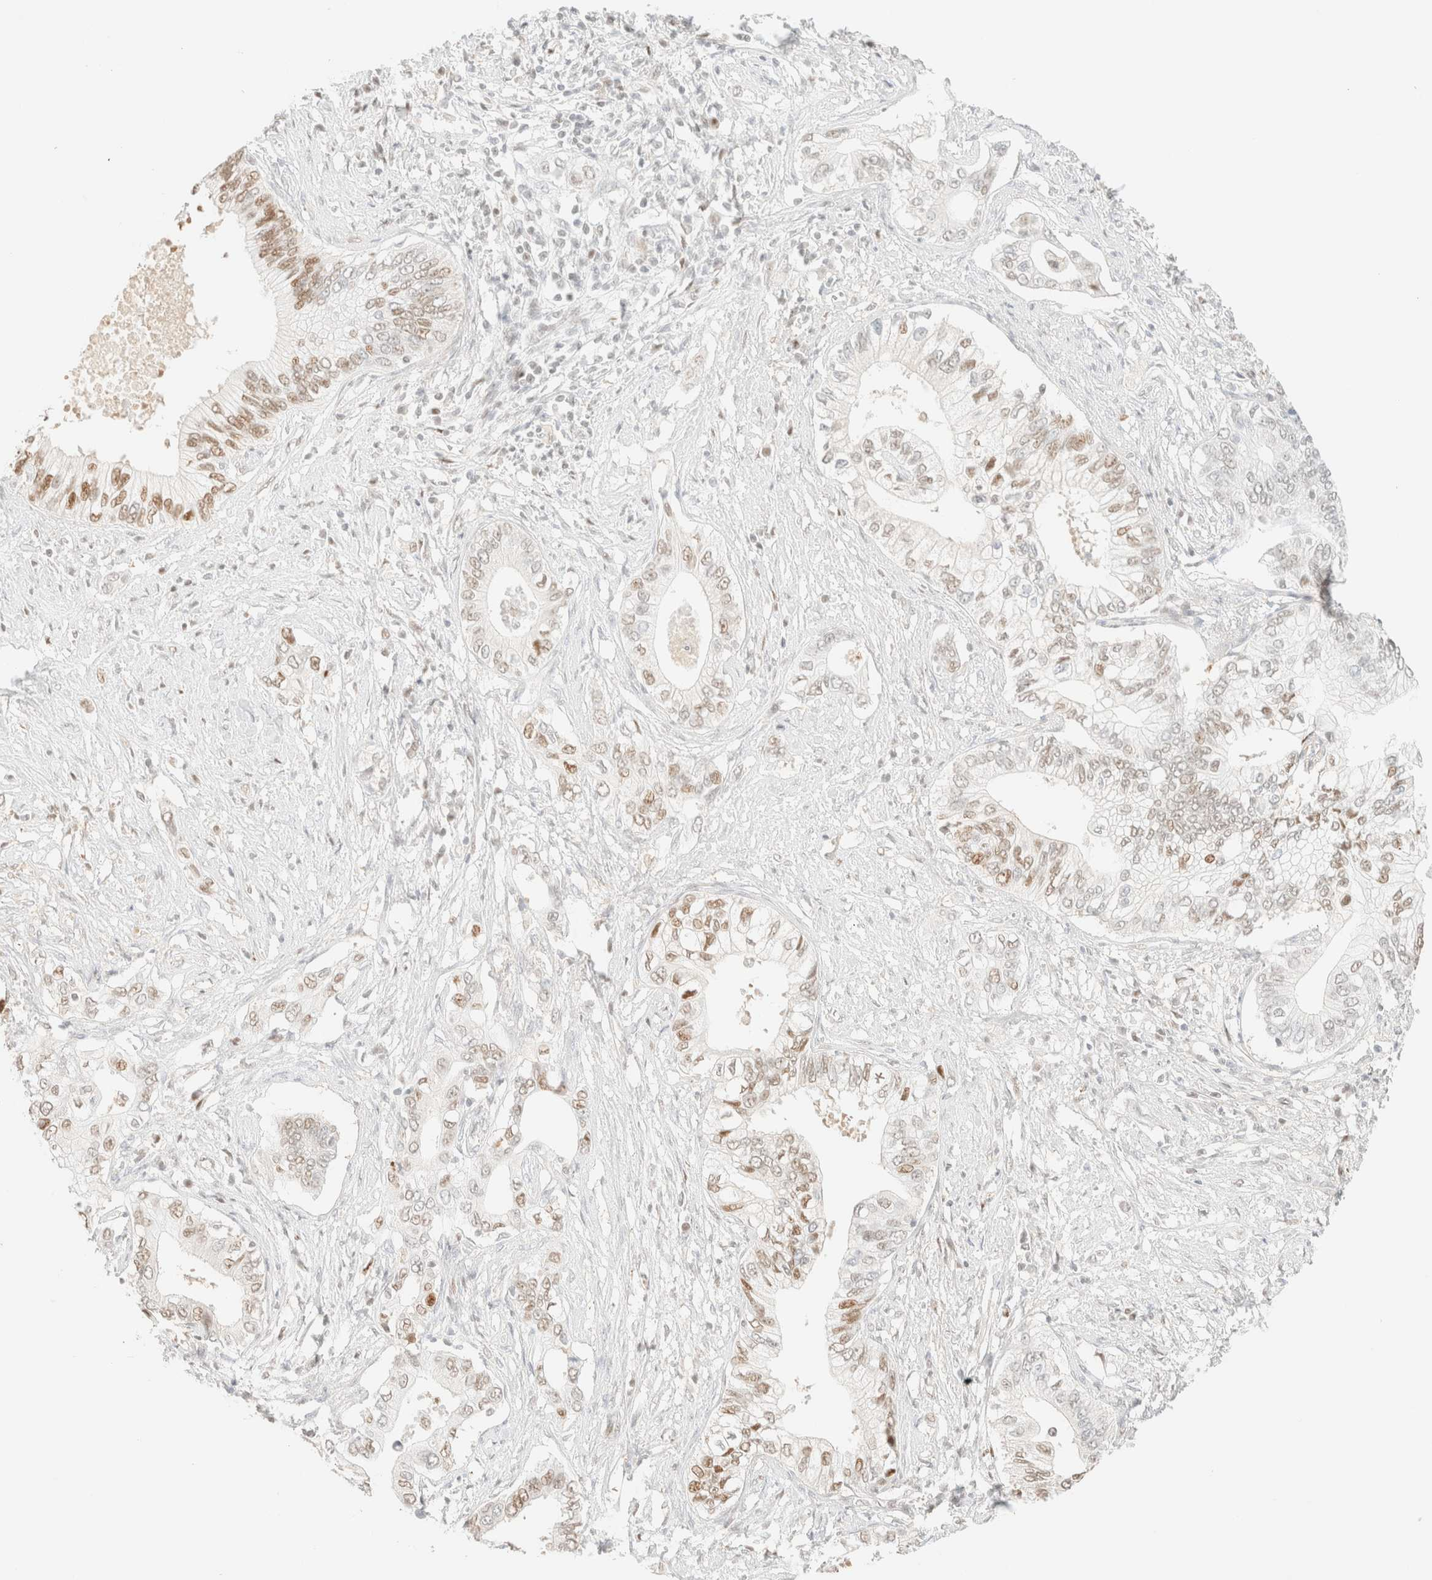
{"staining": {"intensity": "weak", "quantity": "25%-75%", "location": "nuclear"}, "tissue": "pancreatic cancer", "cell_type": "Tumor cells", "image_type": "cancer", "snomed": [{"axis": "morphology", "description": "Normal tissue, NOS"}, {"axis": "morphology", "description": "Adenocarcinoma, NOS"}, {"axis": "topography", "description": "Pancreas"}, {"axis": "topography", "description": "Peripheral nerve tissue"}], "caption": "This histopathology image demonstrates pancreatic cancer stained with immunohistochemistry (IHC) to label a protein in brown. The nuclear of tumor cells show weak positivity for the protein. Nuclei are counter-stained blue.", "gene": "TSR1", "patient": {"sex": "male", "age": 59}}